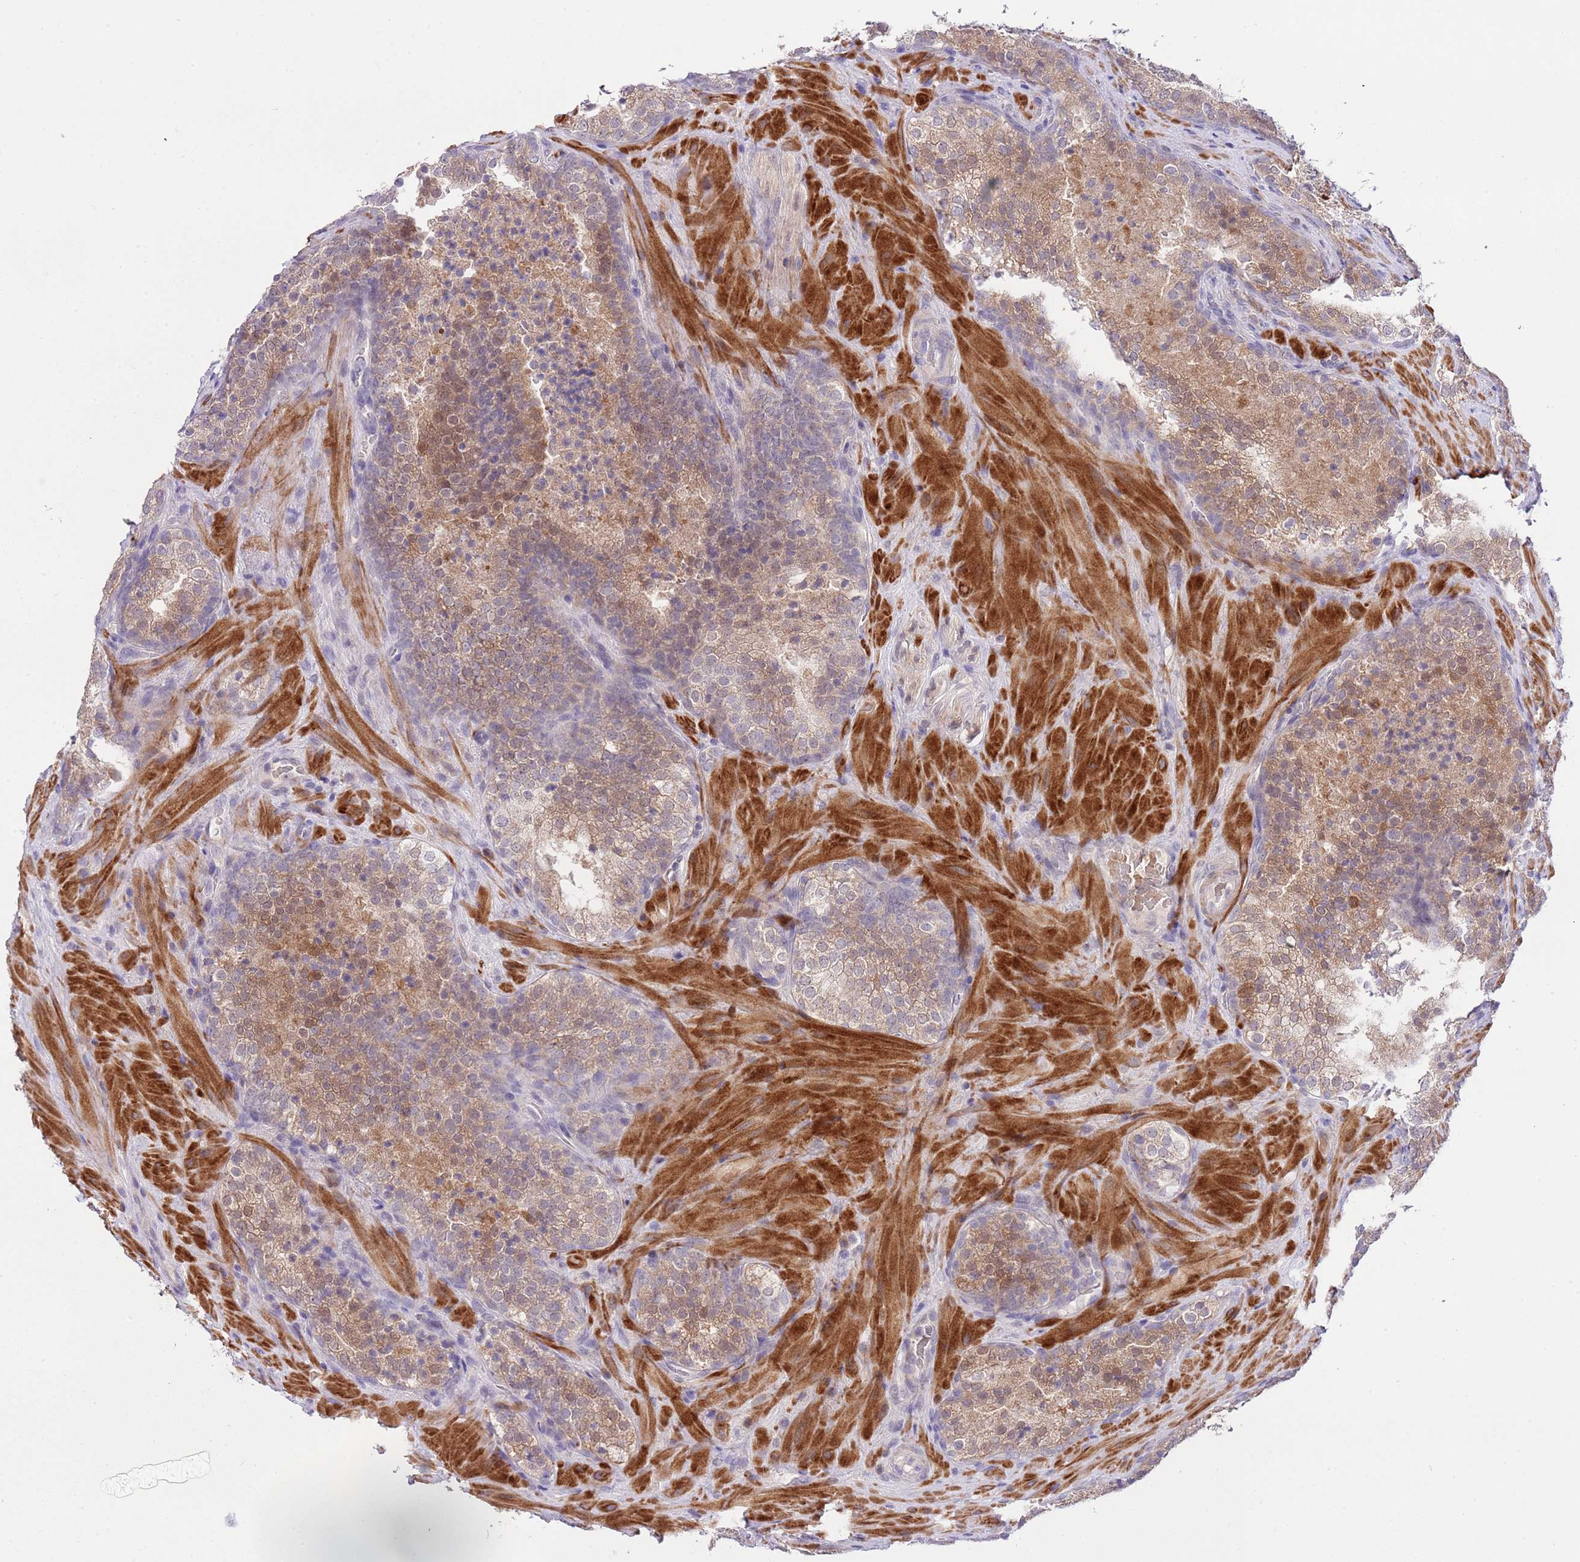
{"staining": {"intensity": "moderate", "quantity": ">75%", "location": "cytoplasmic/membranous"}, "tissue": "prostate cancer", "cell_type": "Tumor cells", "image_type": "cancer", "snomed": [{"axis": "morphology", "description": "Adenocarcinoma, High grade"}, {"axis": "topography", "description": "Prostate"}], "caption": "IHC staining of prostate cancer (adenocarcinoma (high-grade)), which displays medium levels of moderate cytoplasmic/membranous positivity in about >75% of tumor cells indicating moderate cytoplasmic/membranous protein expression. The staining was performed using DAB (3,3'-diaminobenzidine) (brown) for protein detection and nuclei were counterstained in hematoxylin (blue).", "gene": "GALK2", "patient": {"sex": "male", "age": 56}}